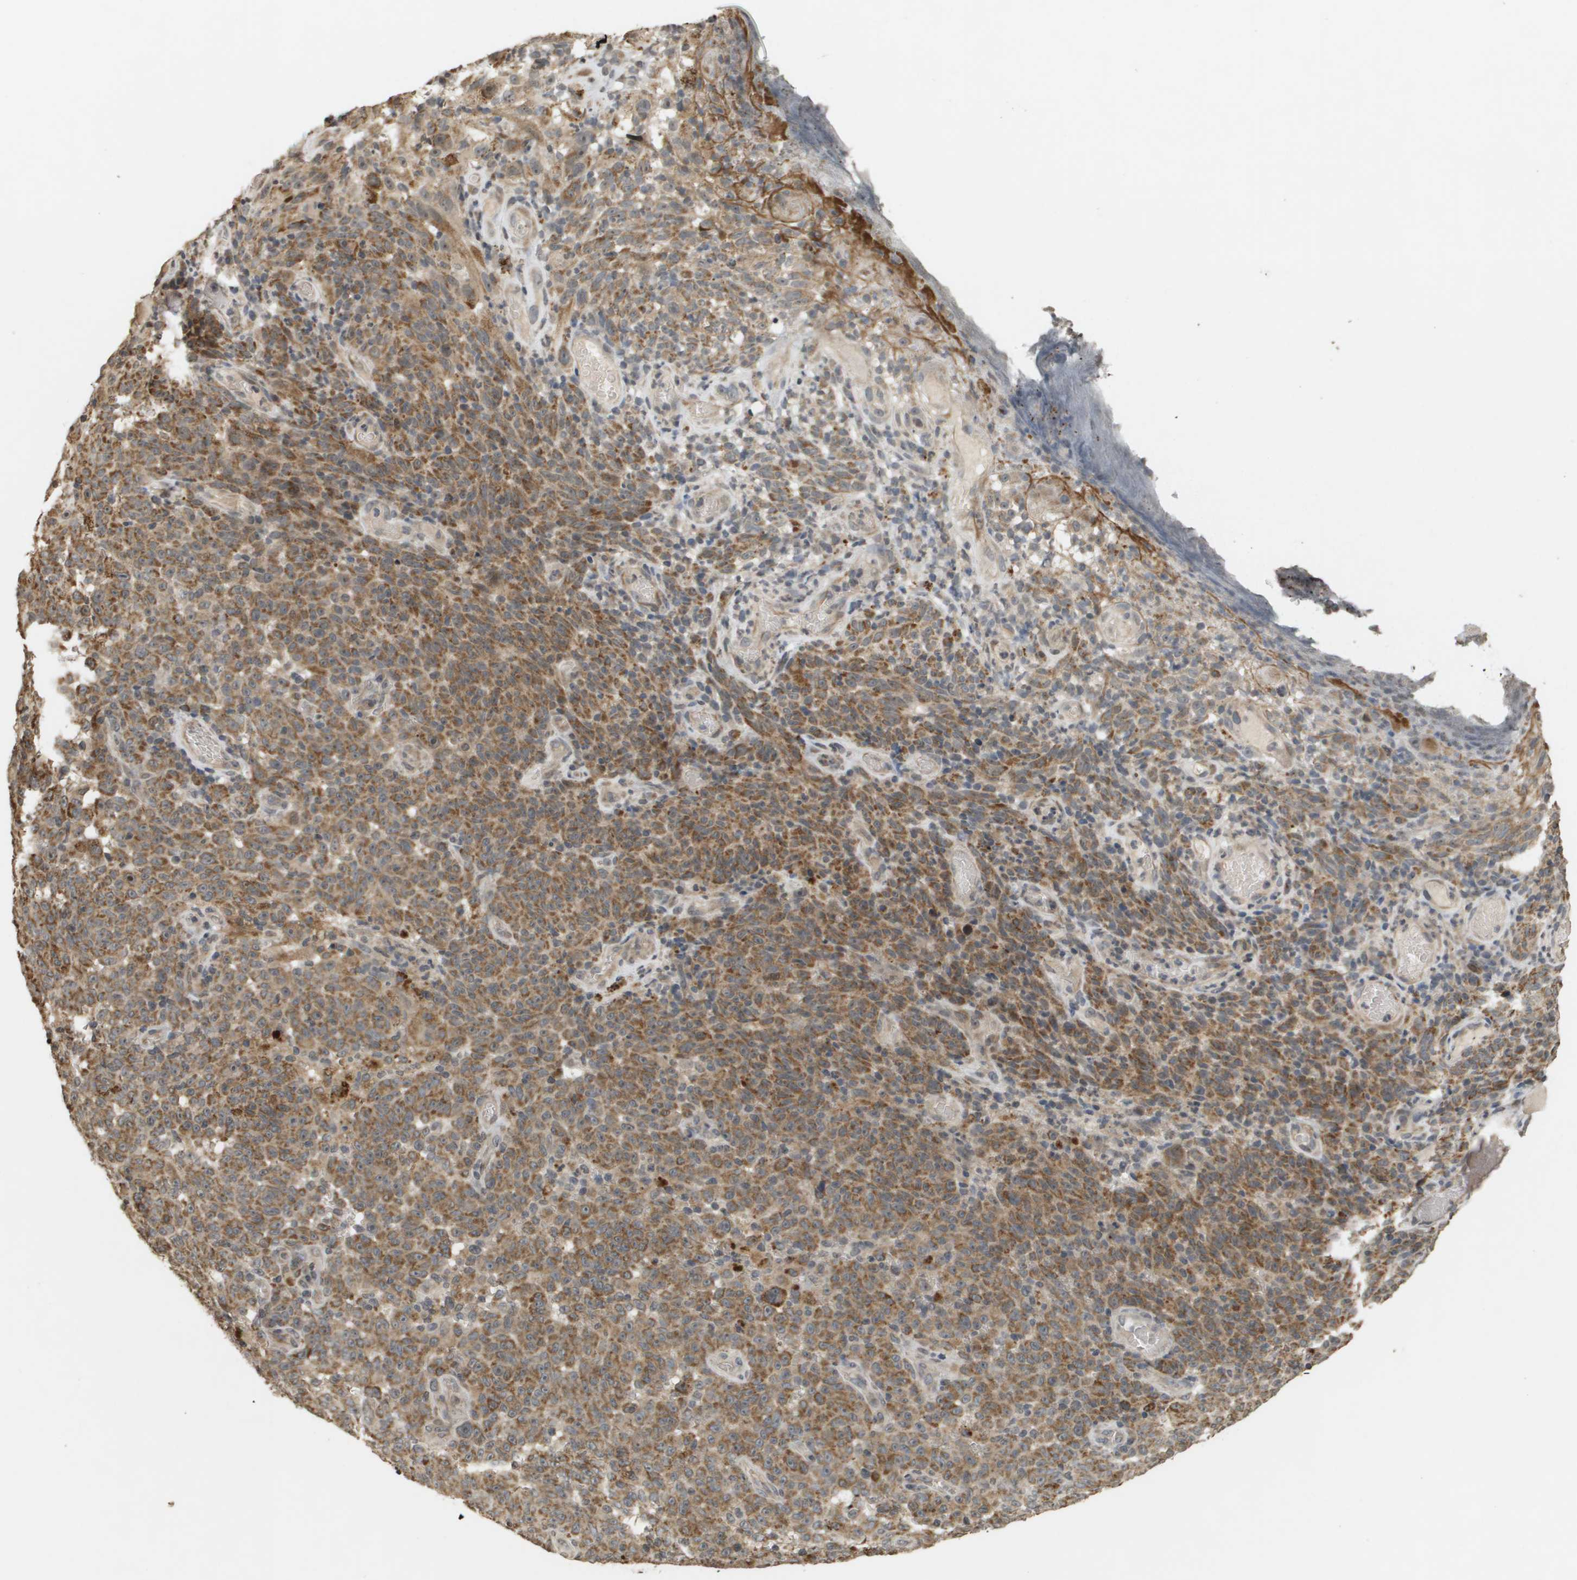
{"staining": {"intensity": "moderate", "quantity": ">75%", "location": "cytoplasmic/membranous"}, "tissue": "melanoma", "cell_type": "Tumor cells", "image_type": "cancer", "snomed": [{"axis": "morphology", "description": "Malignant melanoma, NOS"}, {"axis": "topography", "description": "Skin"}], "caption": "Melanoma was stained to show a protein in brown. There is medium levels of moderate cytoplasmic/membranous expression in approximately >75% of tumor cells. (Stains: DAB (3,3'-diaminobenzidine) in brown, nuclei in blue, Microscopy: brightfield microscopy at high magnification).", "gene": "RAB21", "patient": {"sex": "female", "age": 82}}